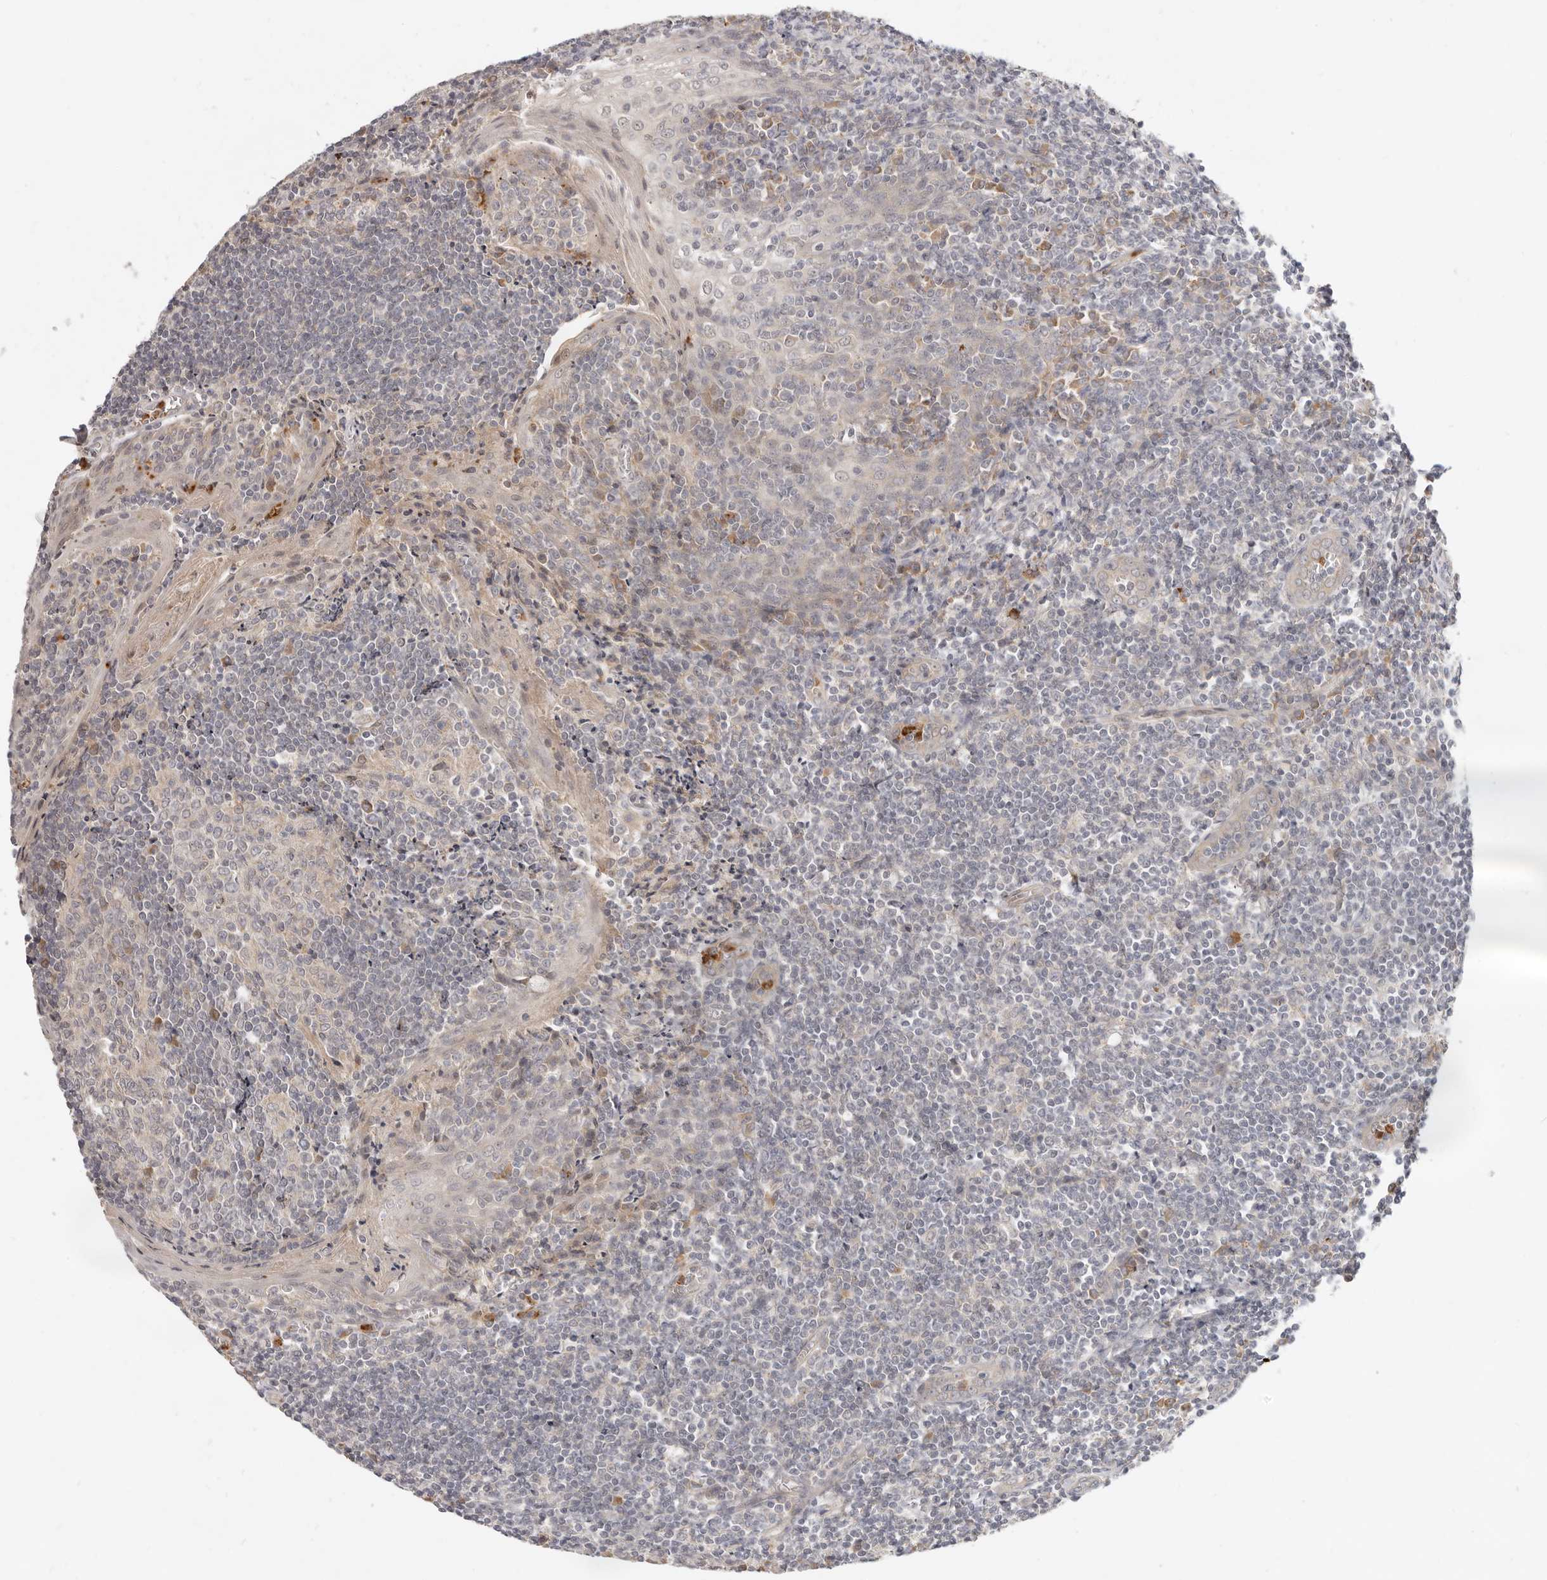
{"staining": {"intensity": "negative", "quantity": "none", "location": "none"}, "tissue": "tonsil", "cell_type": "Germinal center cells", "image_type": "normal", "snomed": [{"axis": "morphology", "description": "Normal tissue, NOS"}, {"axis": "topography", "description": "Tonsil"}], "caption": "This photomicrograph is of unremarkable tonsil stained with immunohistochemistry (IHC) to label a protein in brown with the nuclei are counter-stained blue. There is no staining in germinal center cells.", "gene": "USP49", "patient": {"sex": "male", "age": 27}}